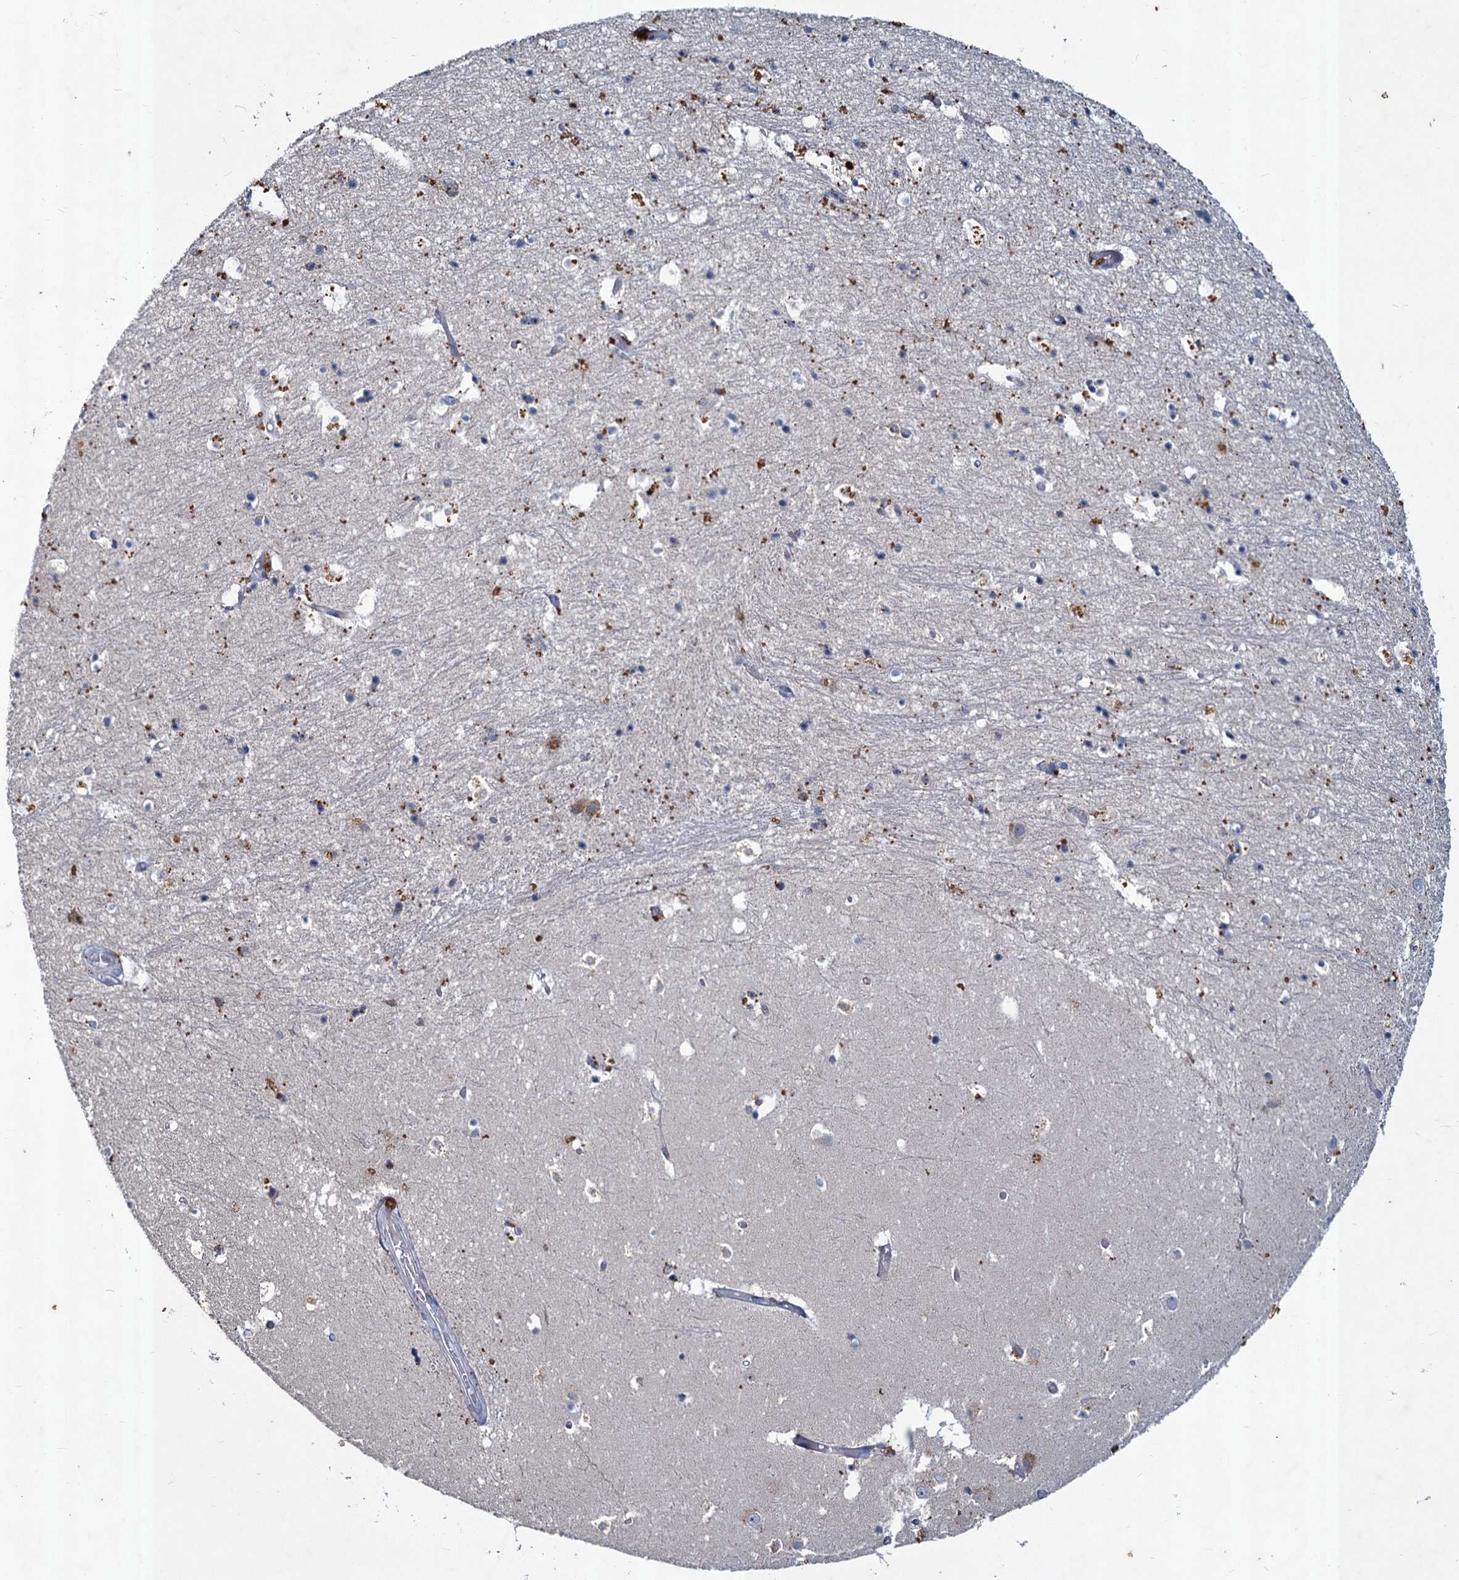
{"staining": {"intensity": "negative", "quantity": "none", "location": "none"}, "tissue": "hippocampus", "cell_type": "Glial cells", "image_type": "normal", "snomed": [{"axis": "morphology", "description": "Normal tissue, NOS"}, {"axis": "topography", "description": "Hippocampus"}], "caption": "This micrograph is of benign hippocampus stained with IHC to label a protein in brown with the nuclei are counter-stained blue. There is no expression in glial cells. (IHC, brightfield microscopy, high magnification).", "gene": "TMX2", "patient": {"sex": "female", "age": 52}}